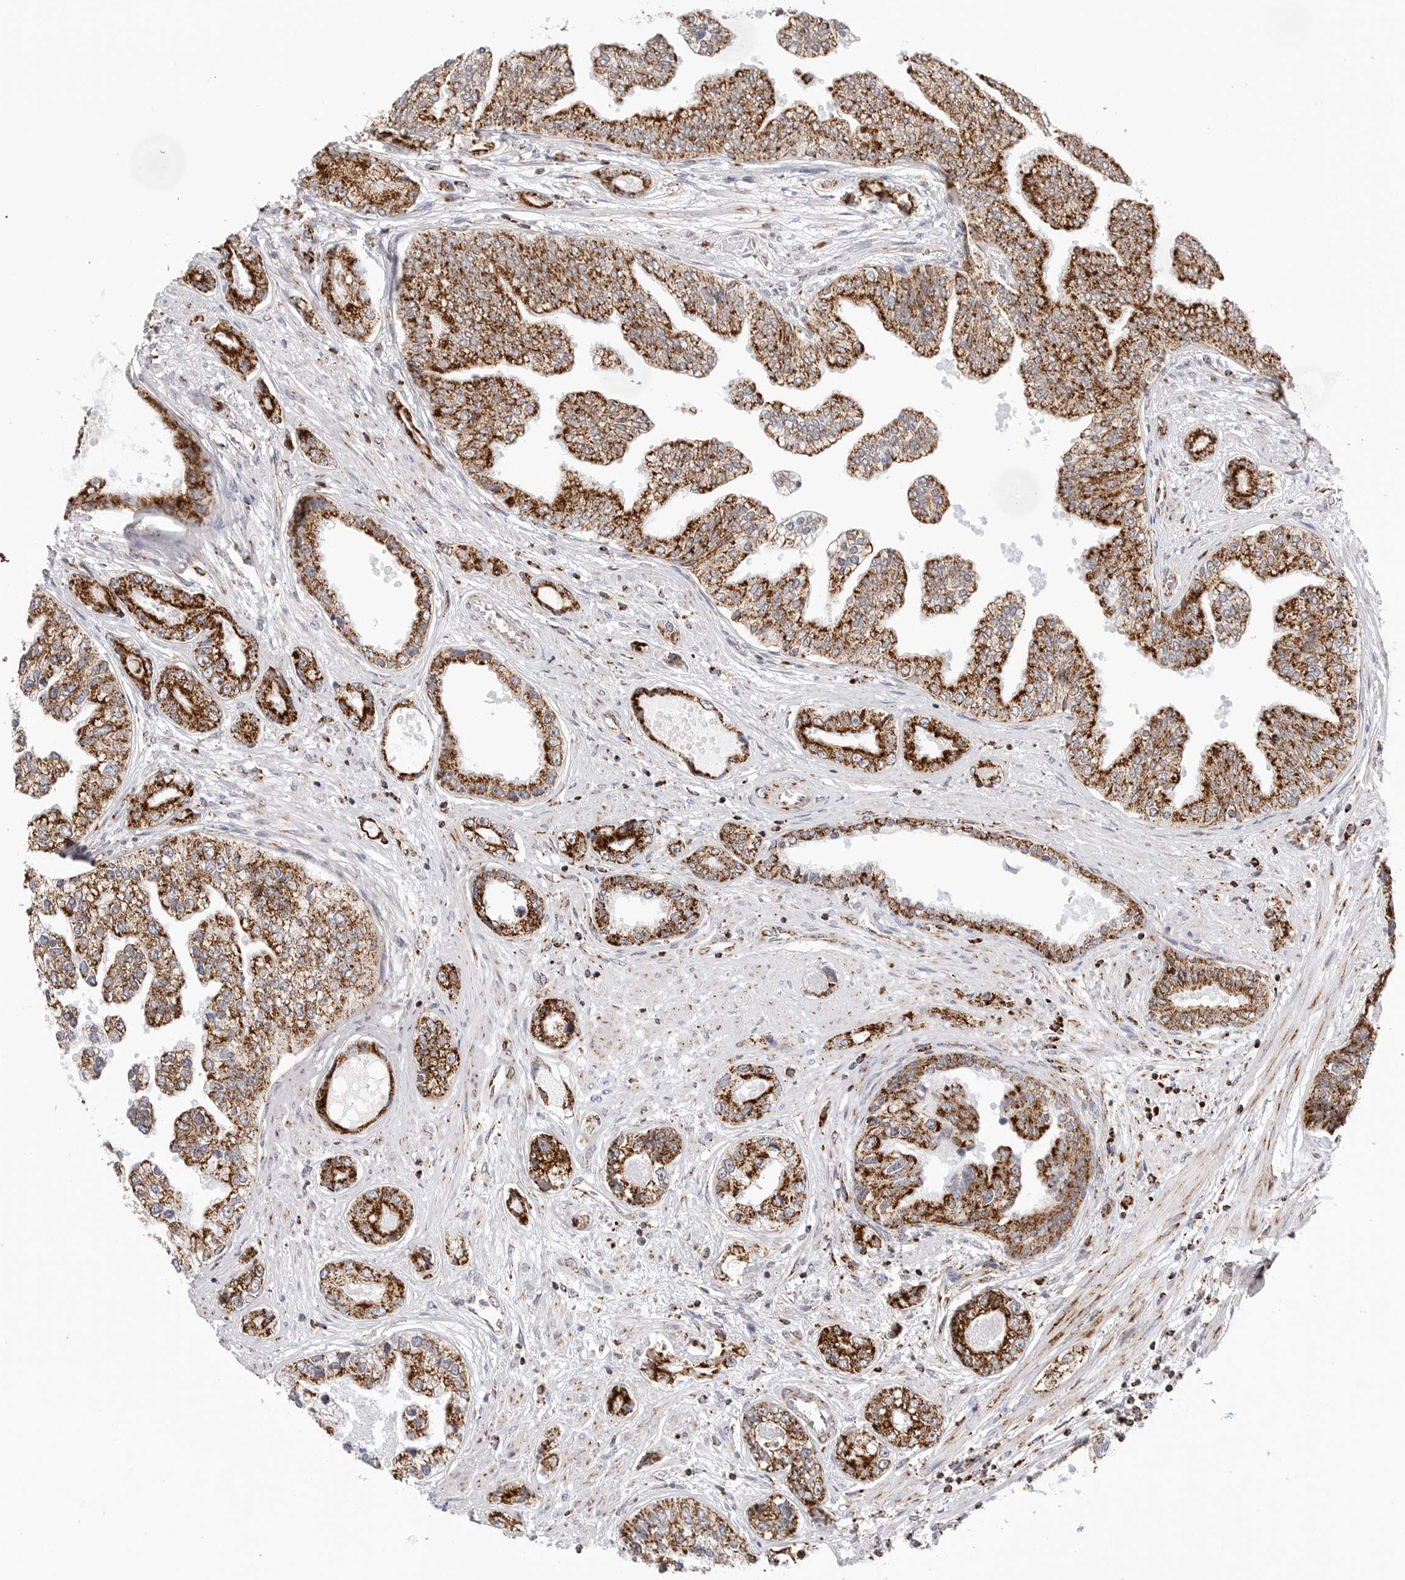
{"staining": {"intensity": "strong", "quantity": ">75%", "location": "cytoplasmic/membranous"}, "tissue": "prostate cancer", "cell_type": "Tumor cells", "image_type": "cancer", "snomed": [{"axis": "morphology", "description": "Adenocarcinoma, High grade"}, {"axis": "topography", "description": "Prostate"}], "caption": "A micrograph of prostate cancer (adenocarcinoma (high-grade)) stained for a protein reveals strong cytoplasmic/membranous brown staining in tumor cells.", "gene": "ATP5IF1", "patient": {"sex": "male", "age": 61}}